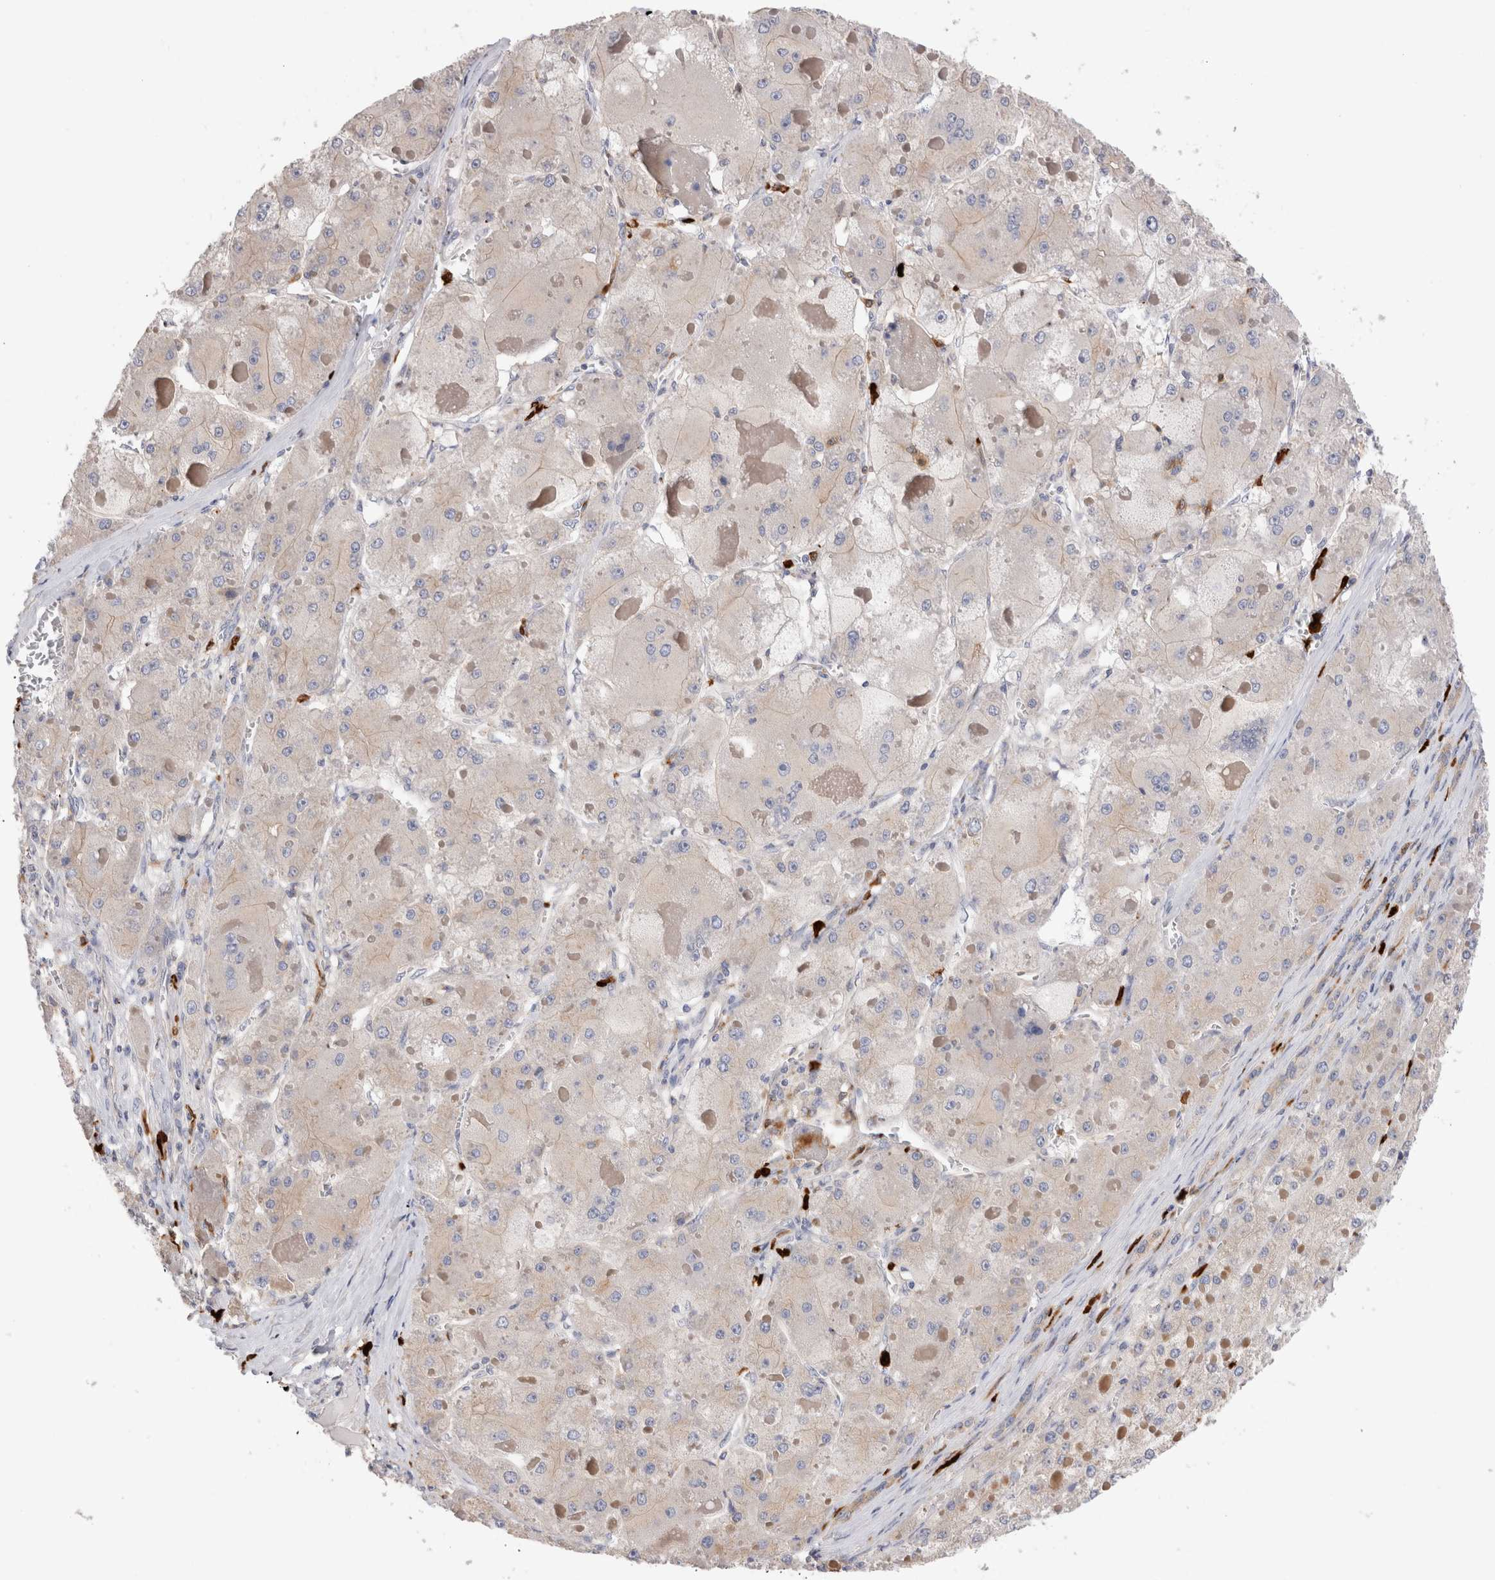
{"staining": {"intensity": "negative", "quantity": "none", "location": "none"}, "tissue": "liver cancer", "cell_type": "Tumor cells", "image_type": "cancer", "snomed": [{"axis": "morphology", "description": "Carcinoma, Hepatocellular, NOS"}, {"axis": "topography", "description": "Liver"}], "caption": "Immunohistochemical staining of human liver cancer shows no significant expression in tumor cells.", "gene": "NXT2", "patient": {"sex": "female", "age": 73}}